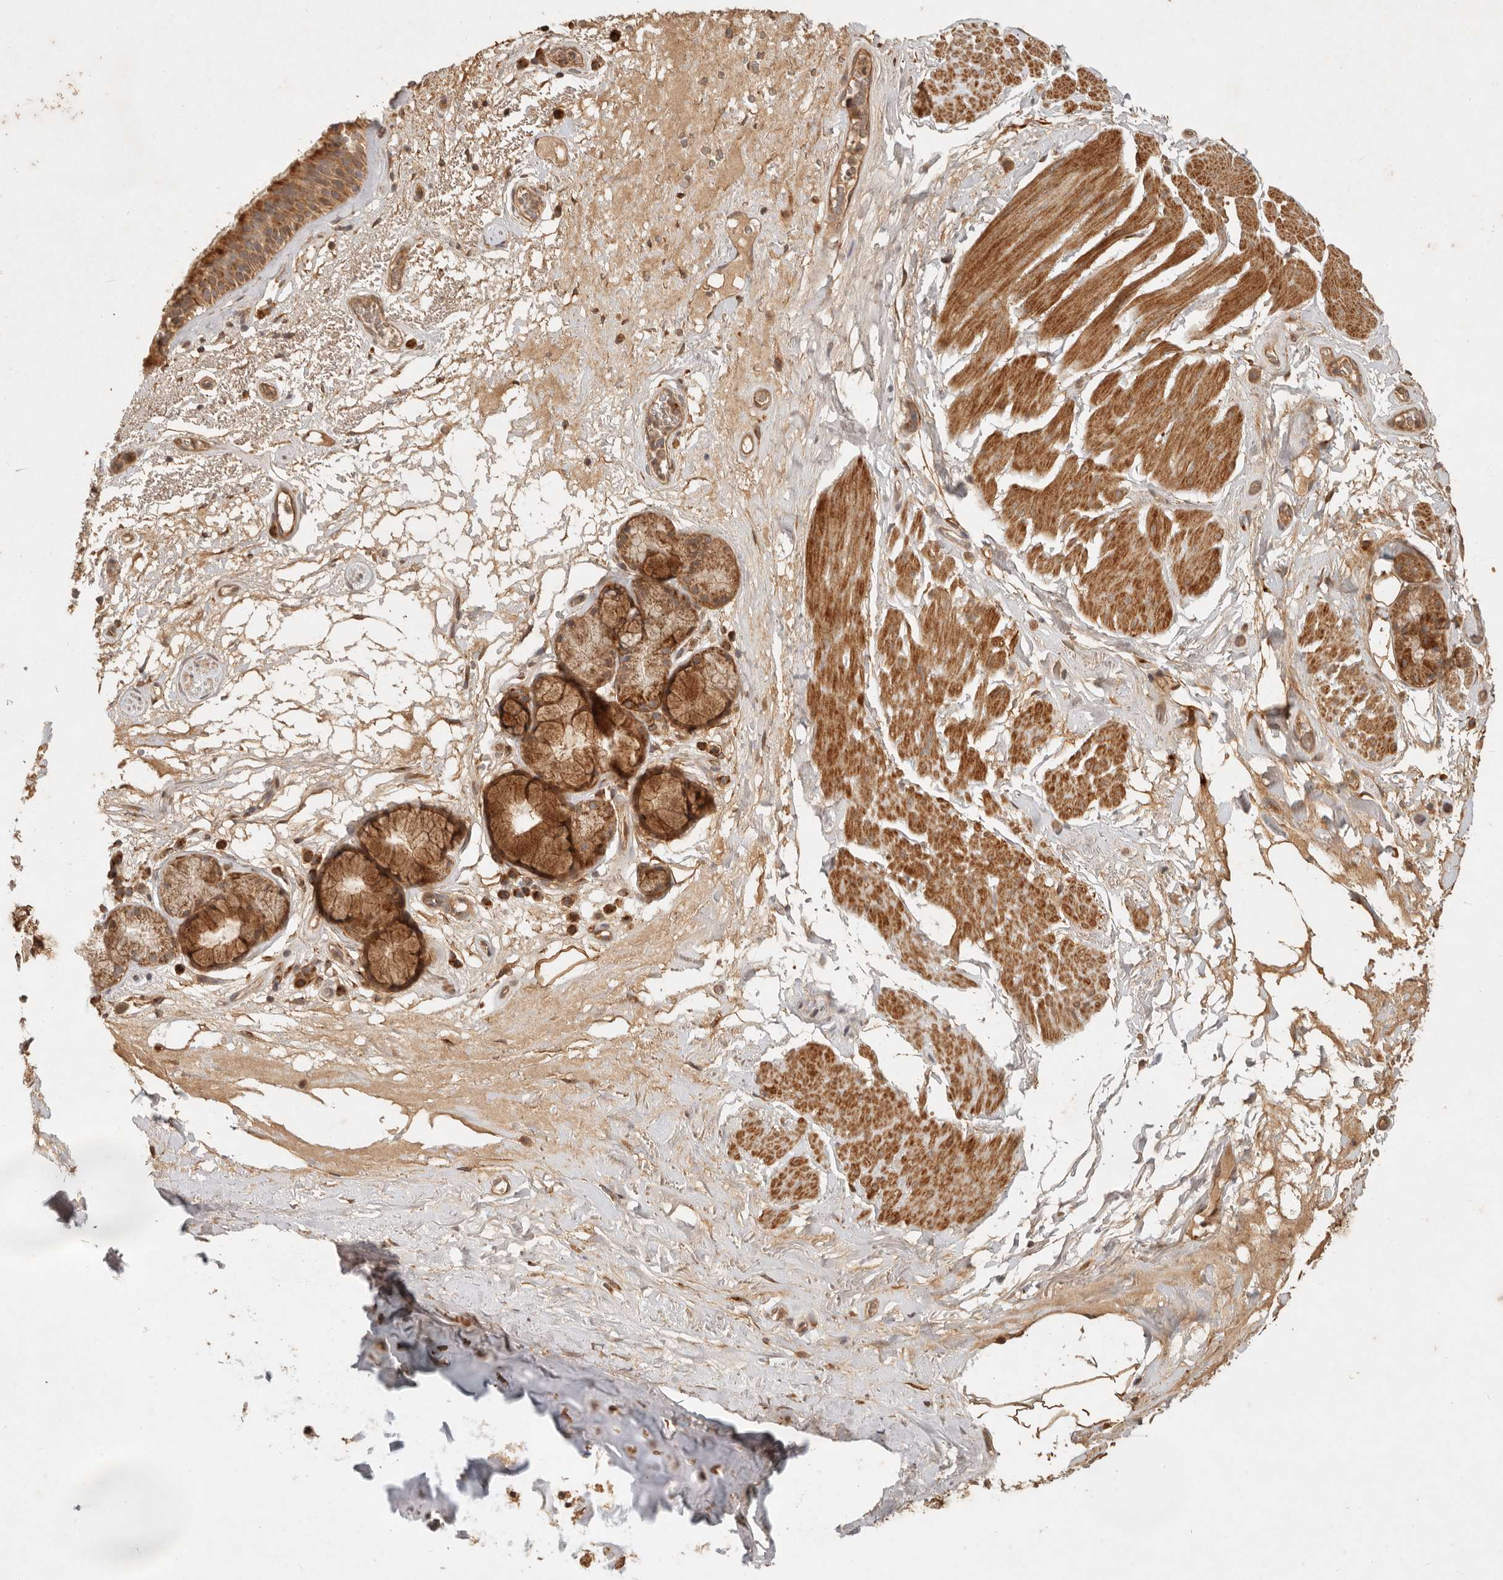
{"staining": {"intensity": "moderate", "quantity": ">75%", "location": "cytoplasmic/membranous"}, "tissue": "bronchus", "cell_type": "Respiratory epithelial cells", "image_type": "normal", "snomed": [{"axis": "morphology", "description": "Normal tissue, NOS"}, {"axis": "topography", "description": "Cartilage tissue"}], "caption": "Normal bronchus was stained to show a protein in brown. There is medium levels of moderate cytoplasmic/membranous staining in about >75% of respiratory epithelial cells.", "gene": "CLEC4C", "patient": {"sex": "female", "age": 63}}